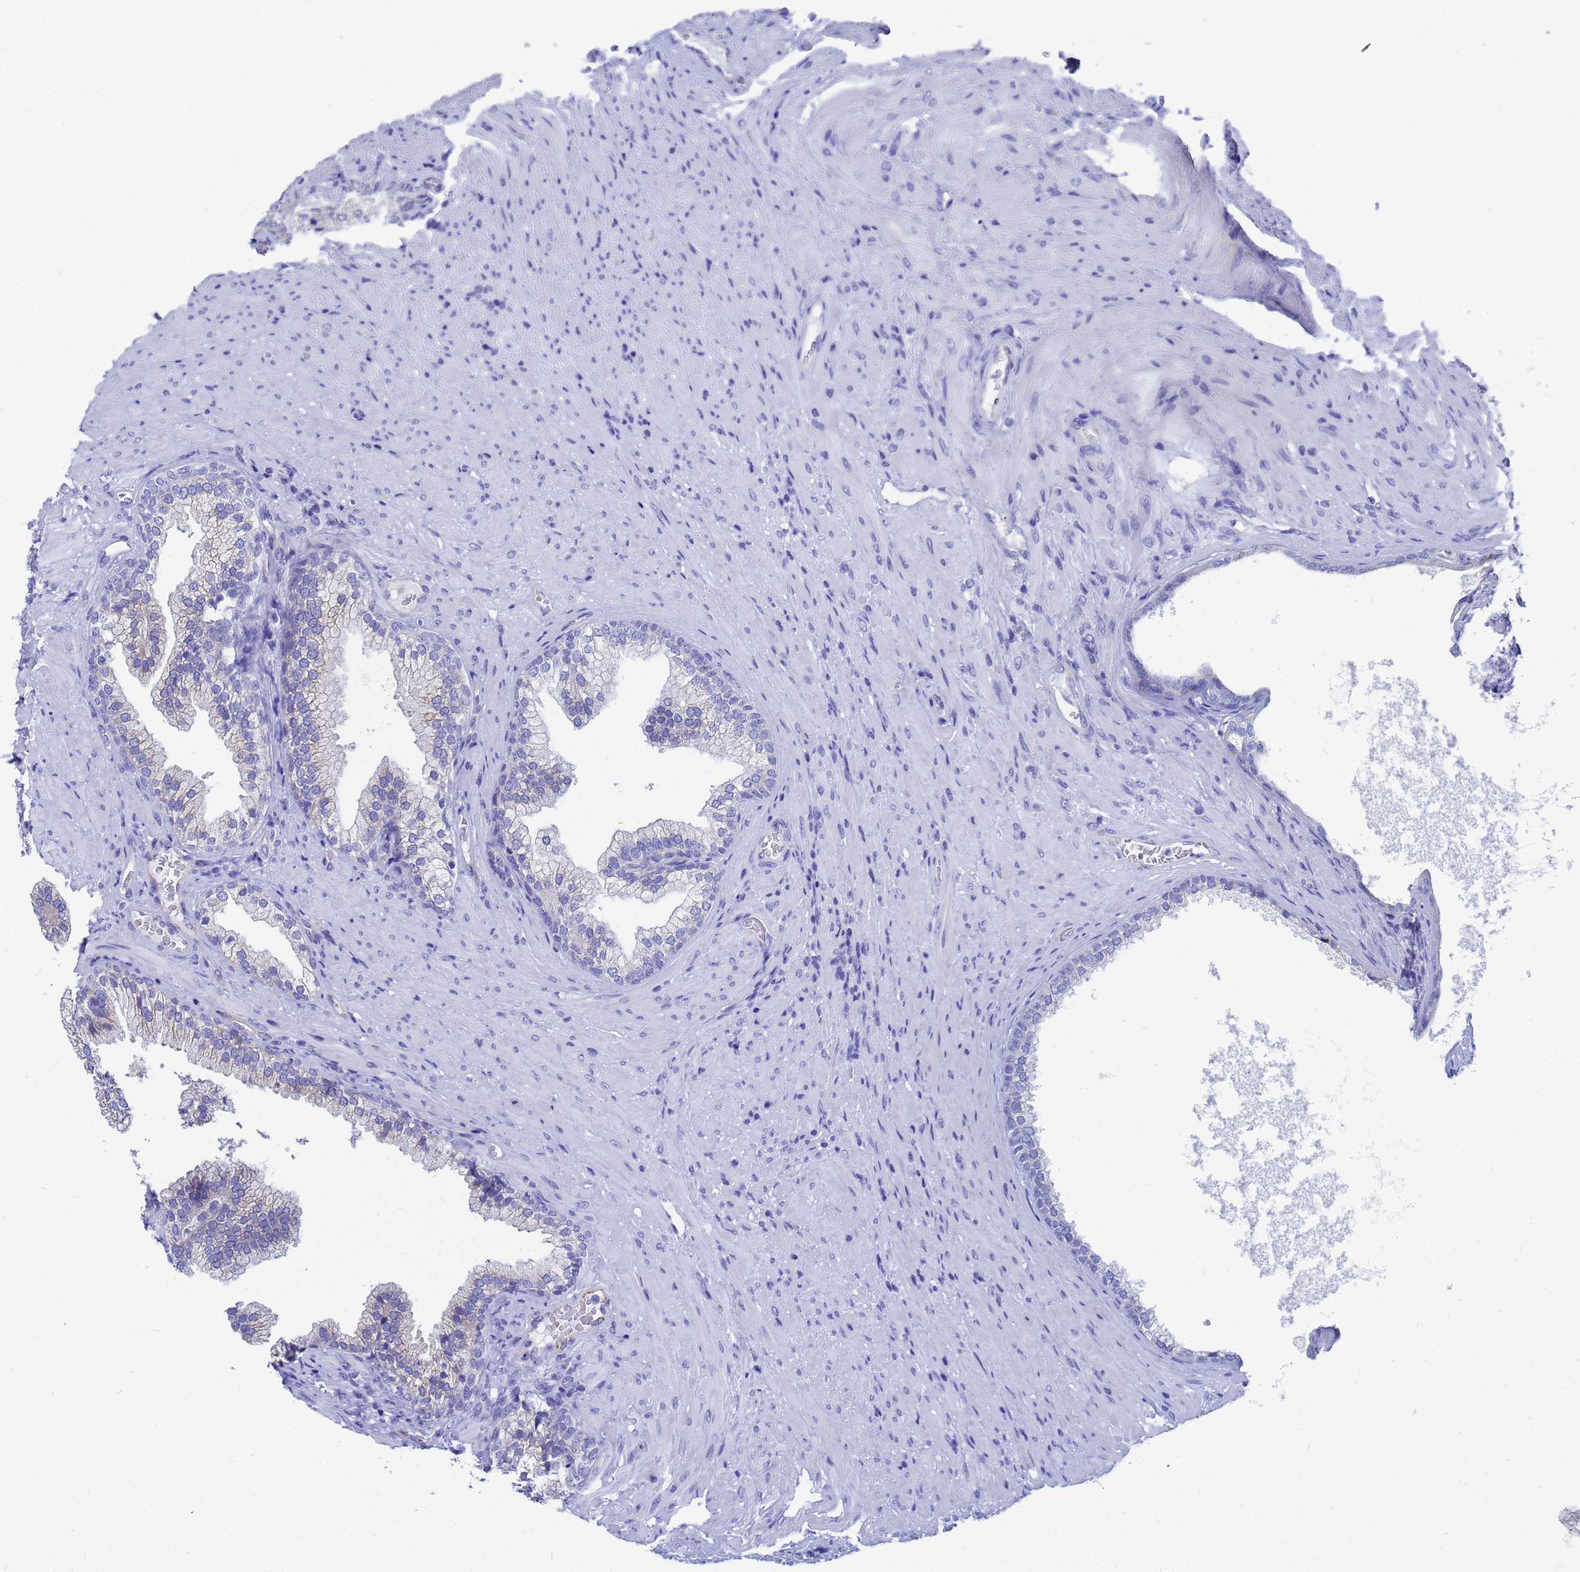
{"staining": {"intensity": "negative", "quantity": "none", "location": "none"}, "tissue": "prostate", "cell_type": "Glandular cells", "image_type": "normal", "snomed": [{"axis": "morphology", "description": "Normal tissue, NOS"}, {"axis": "topography", "description": "Prostate"}], "caption": "High power microscopy photomicrograph of an immunohistochemistry (IHC) histopathology image of unremarkable prostate, revealing no significant staining in glandular cells.", "gene": "TM4SF4", "patient": {"sex": "male", "age": 76}}